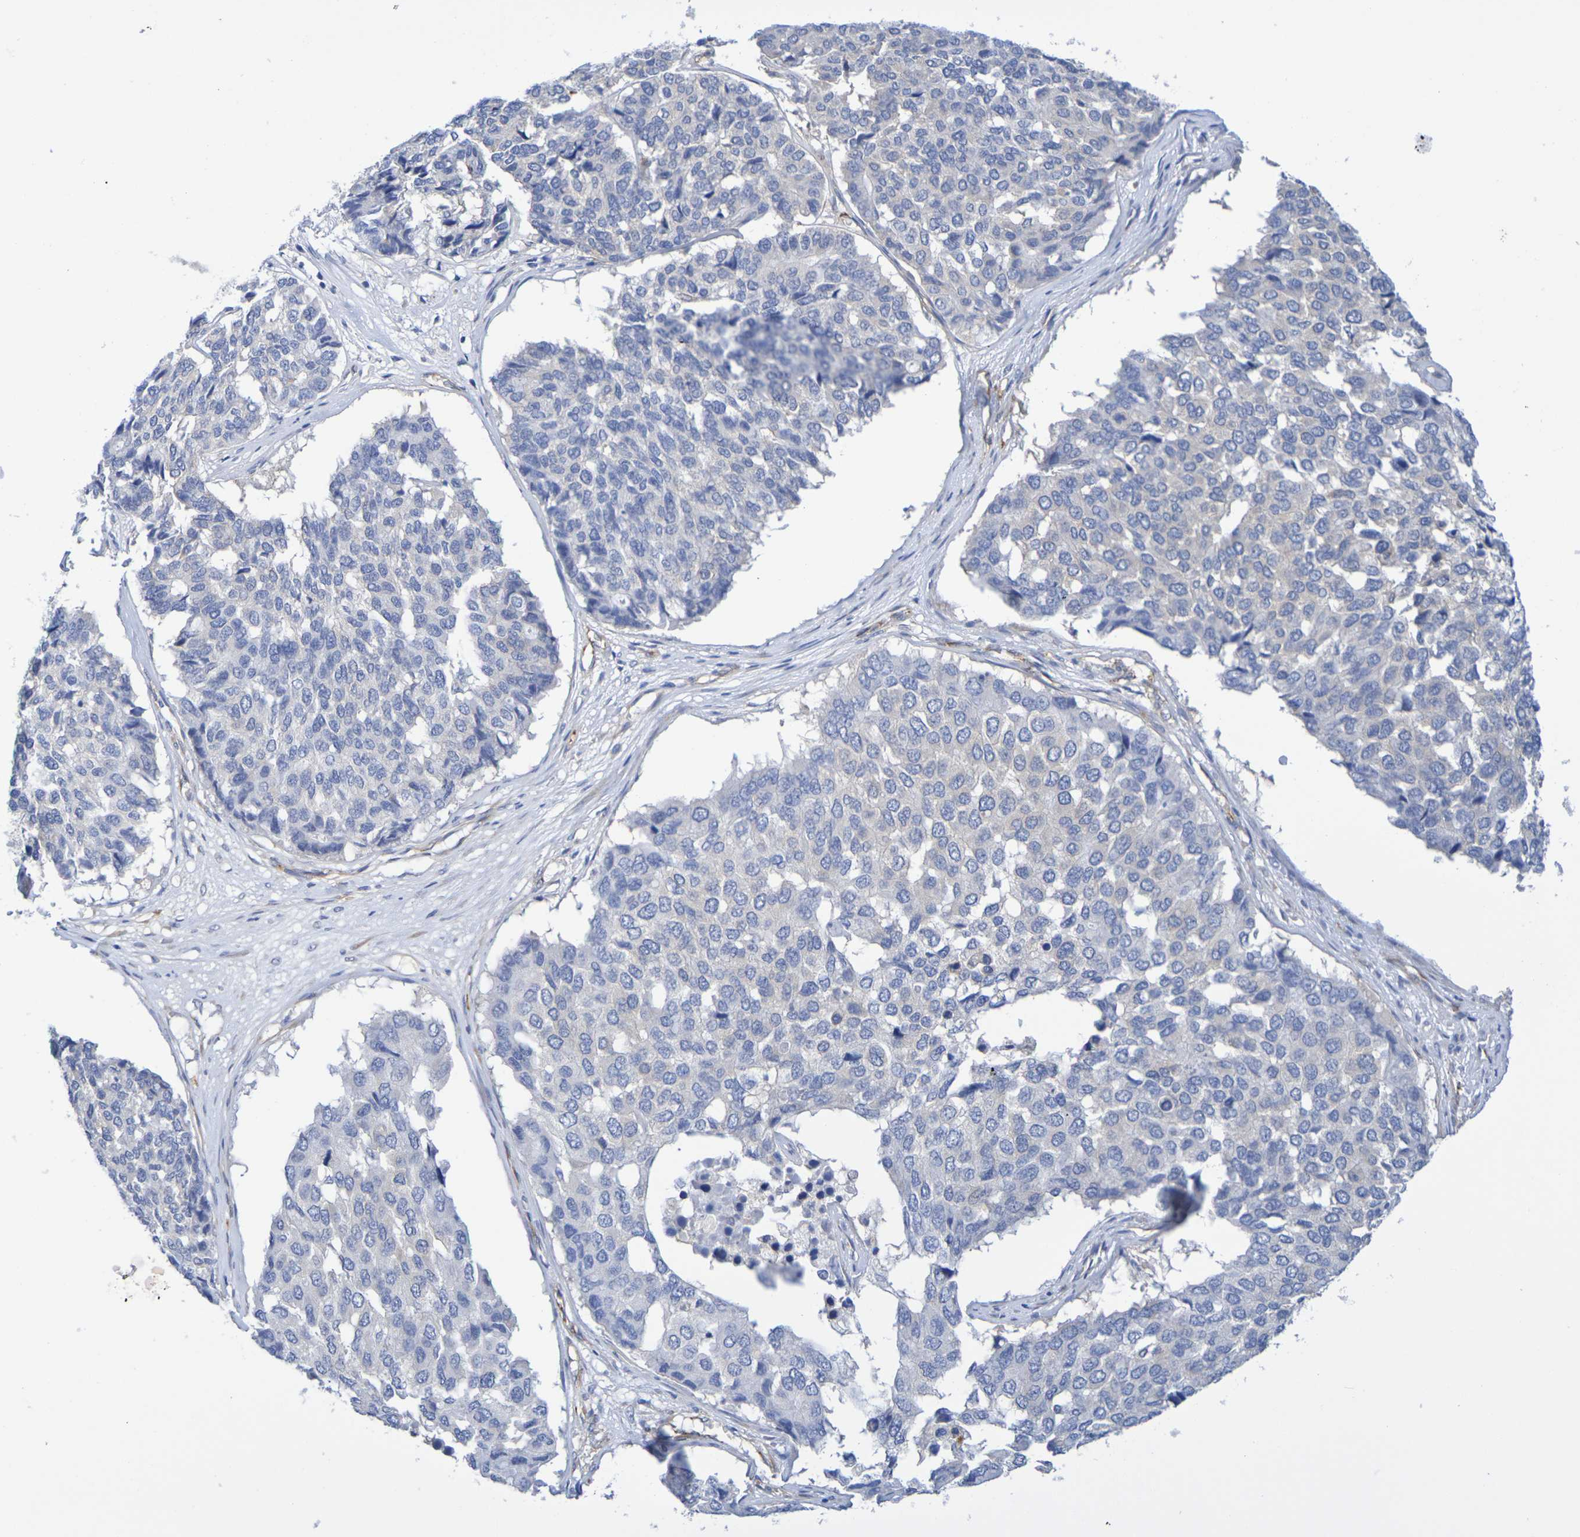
{"staining": {"intensity": "weak", "quantity": "<25%", "location": "cytoplasmic/membranous"}, "tissue": "pancreatic cancer", "cell_type": "Tumor cells", "image_type": "cancer", "snomed": [{"axis": "morphology", "description": "Adenocarcinoma, NOS"}, {"axis": "topography", "description": "Pancreas"}], "caption": "High magnification brightfield microscopy of pancreatic cancer (adenocarcinoma) stained with DAB (3,3'-diaminobenzidine) (brown) and counterstained with hematoxylin (blue): tumor cells show no significant positivity.", "gene": "TMCC3", "patient": {"sex": "male", "age": 50}}